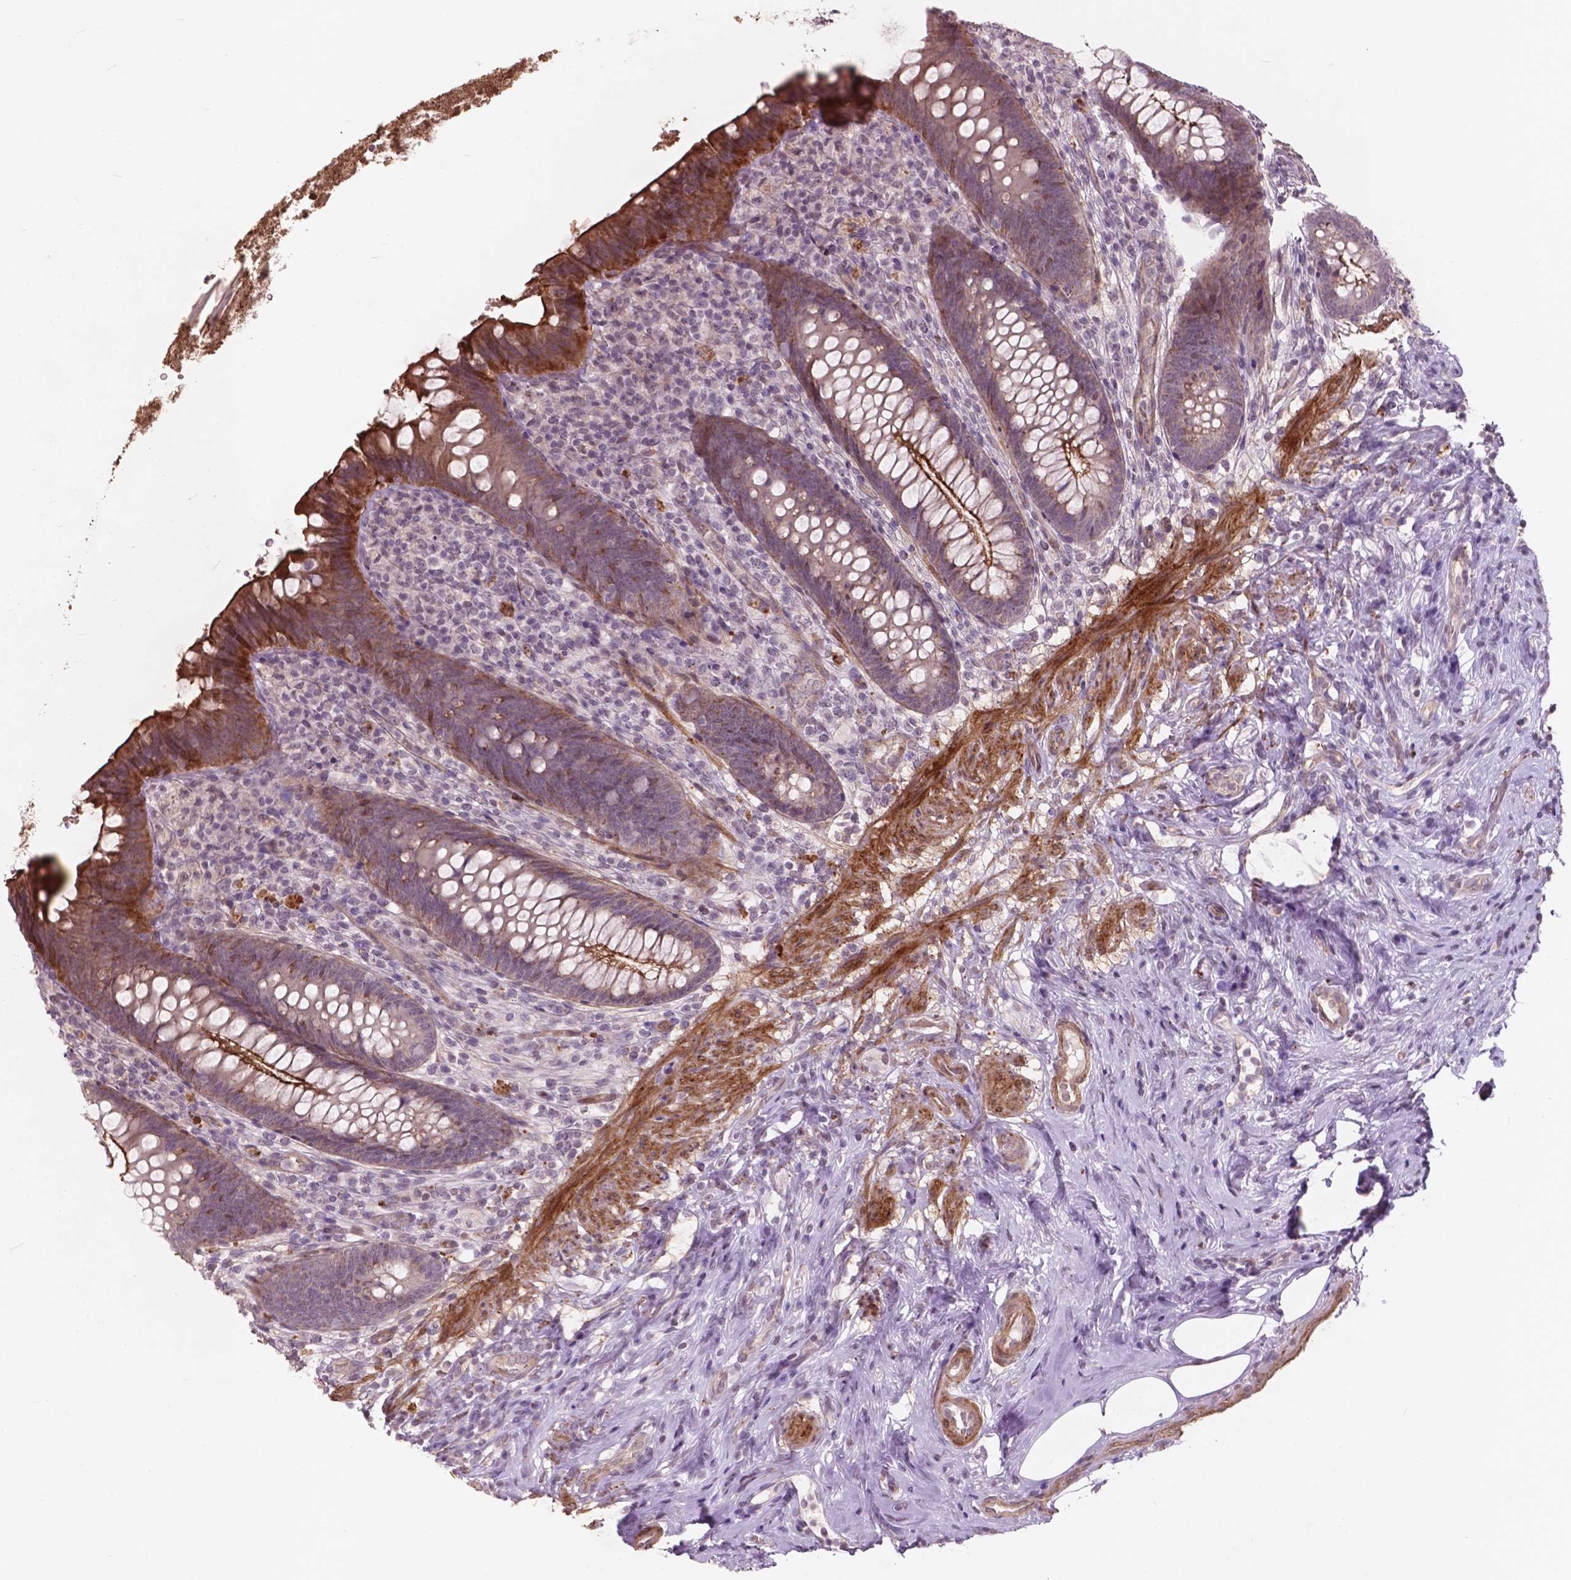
{"staining": {"intensity": "moderate", "quantity": ">75%", "location": "cytoplasmic/membranous"}, "tissue": "appendix", "cell_type": "Glandular cells", "image_type": "normal", "snomed": [{"axis": "morphology", "description": "Normal tissue, NOS"}, {"axis": "topography", "description": "Appendix"}], "caption": "This histopathology image displays immunohistochemistry staining of normal appendix, with medium moderate cytoplasmic/membranous staining in approximately >75% of glandular cells.", "gene": "RFPL4B", "patient": {"sex": "male", "age": 47}}